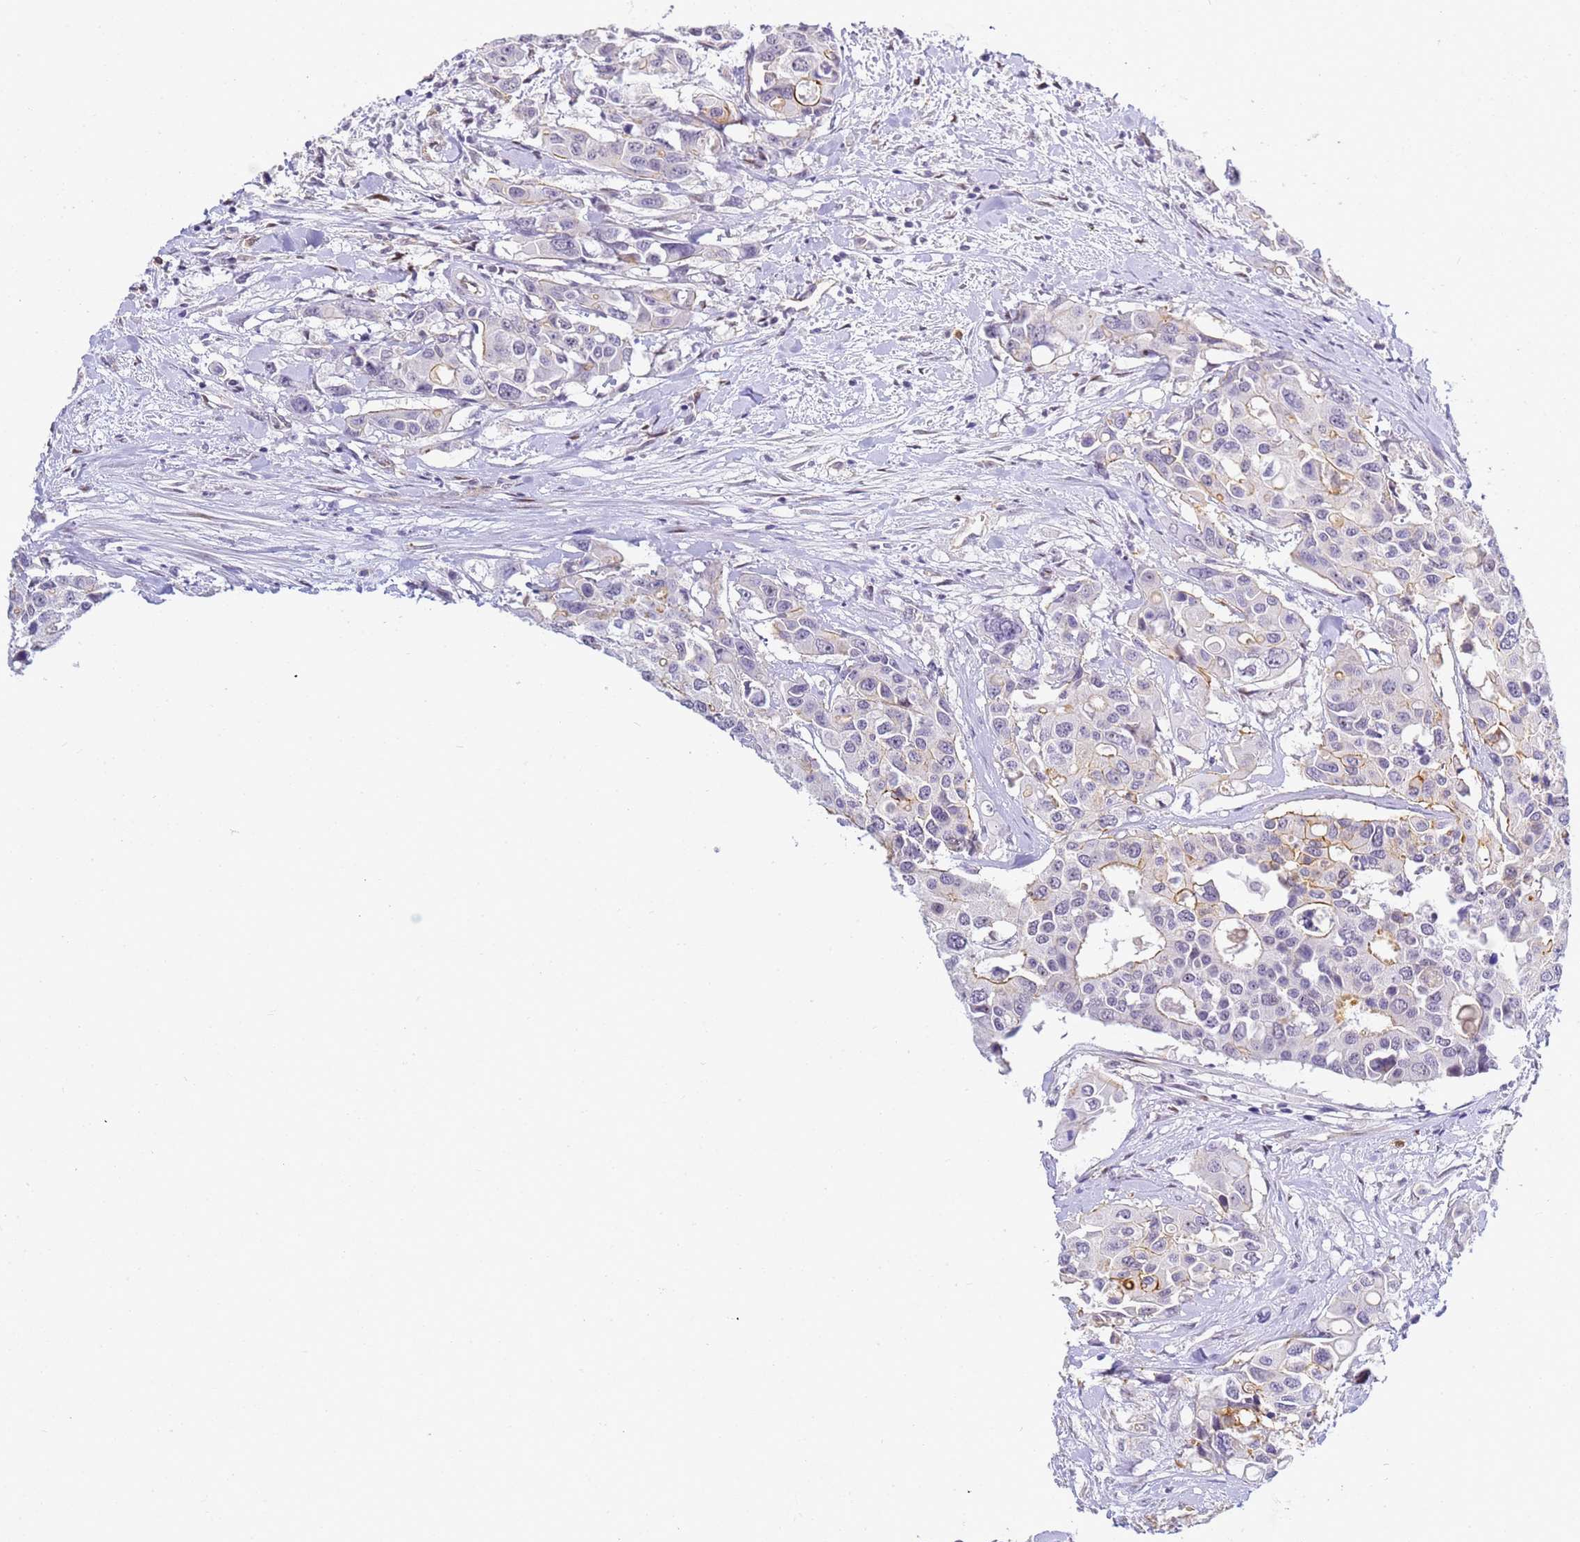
{"staining": {"intensity": "moderate", "quantity": "<25%", "location": "cytoplasmic/membranous"}, "tissue": "colorectal cancer", "cell_type": "Tumor cells", "image_type": "cancer", "snomed": [{"axis": "morphology", "description": "Adenocarcinoma, NOS"}, {"axis": "topography", "description": "Colon"}], "caption": "There is low levels of moderate cytoplasmic/membranous expression in tumor cells of colorectal adenocarcinoma, as demonstrated by immunohistochemical staining (brown color).", "gene": "GON4L", "patient": {"sex": "male", "age": 77}}